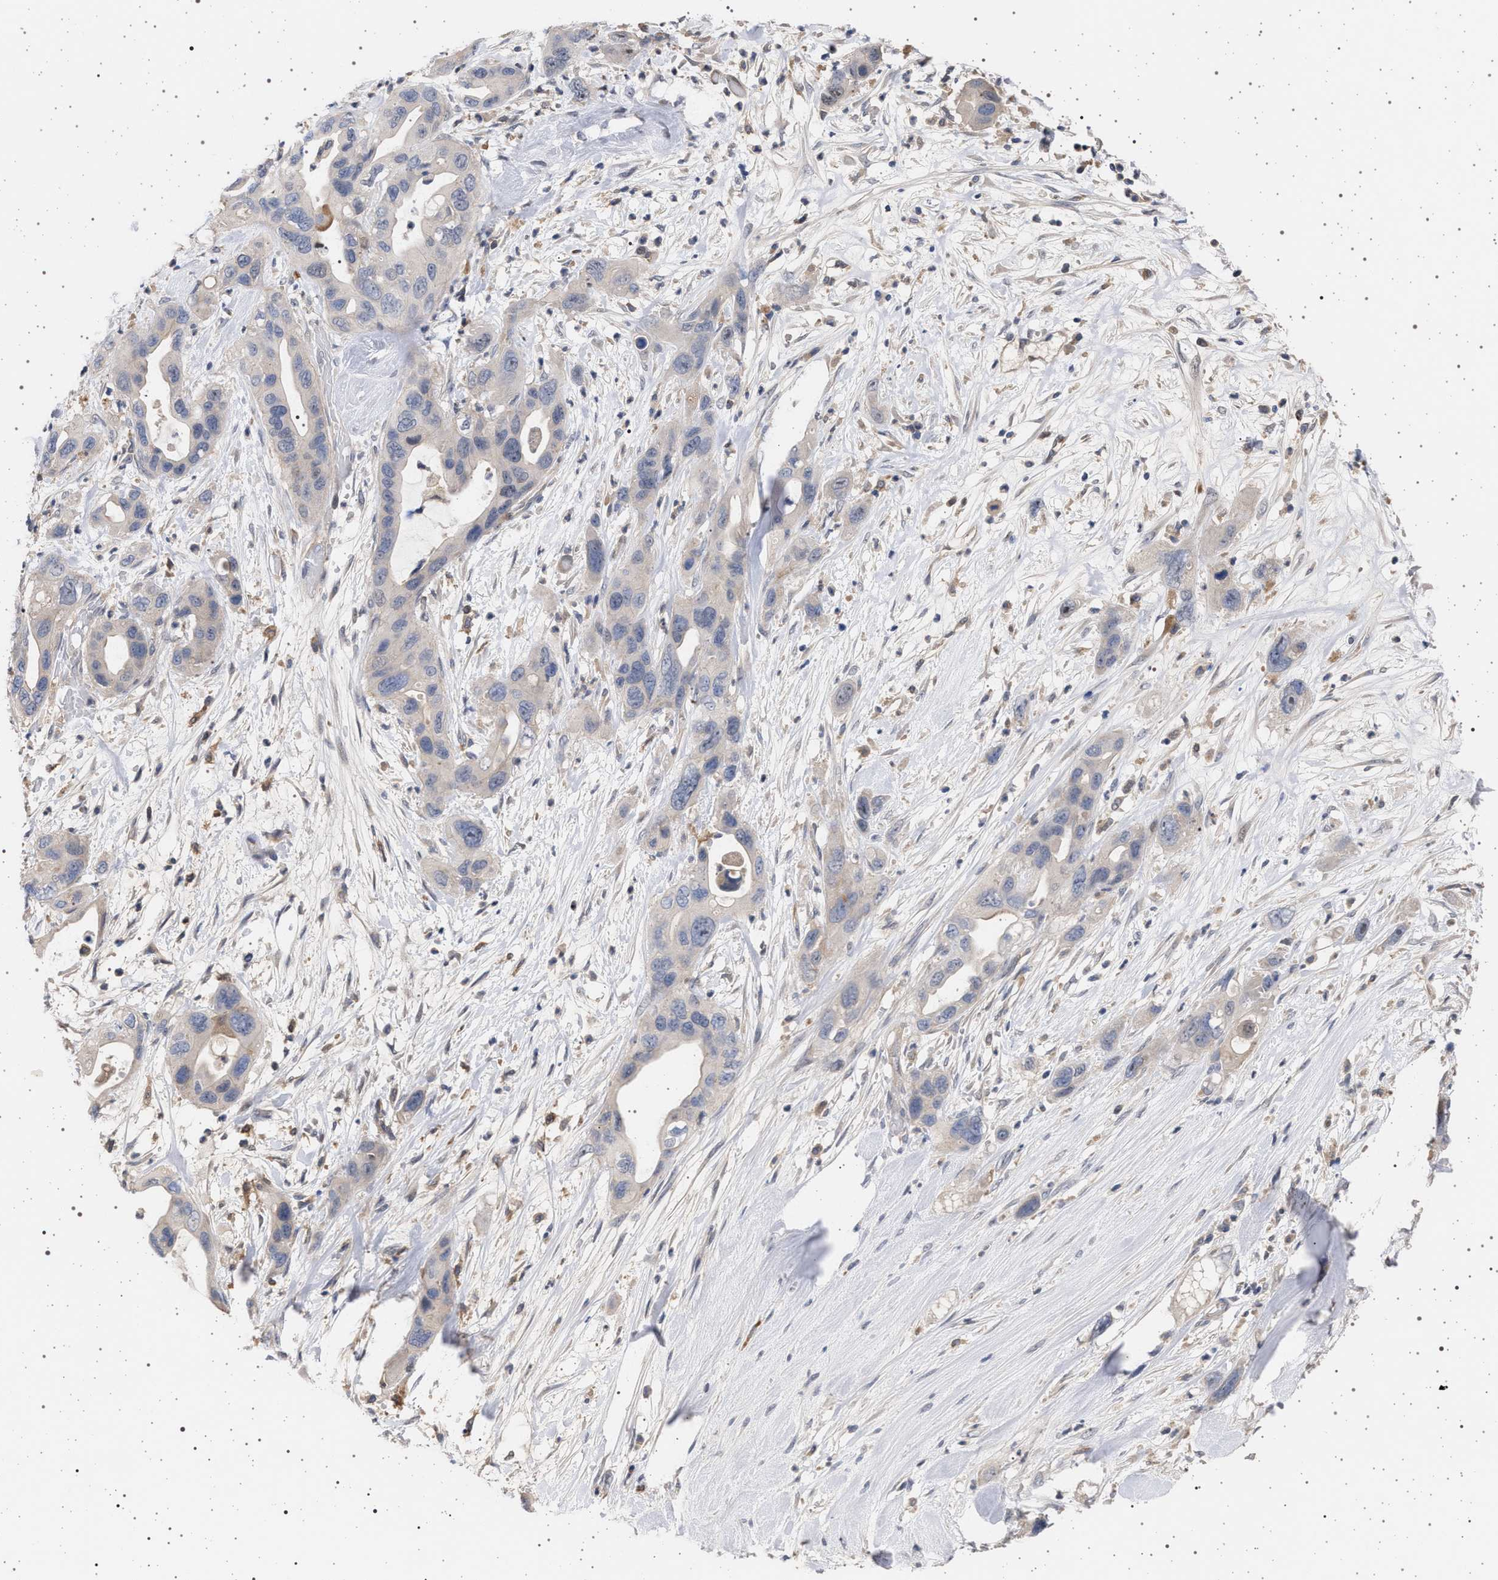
{"staining": {"intensity": "negative", "quantity": "none", "location": "none"}, "tissue": "pancreatic cancer", "cell_type": "Tumor cells", "image_type": "cancer", "snomed": [{"axis": "morphology", "description": "Adenocarcinoma, NOS"}, {"axis": "topography", "description": "Pancreas"}], "caption": "Immunohistochemical staining of human adenocarcinoma (pancreatic) demonstrates no significant staining in tumor cells.", "gene": "RBM48", "patient": {"sex": "female", "age": 71}}